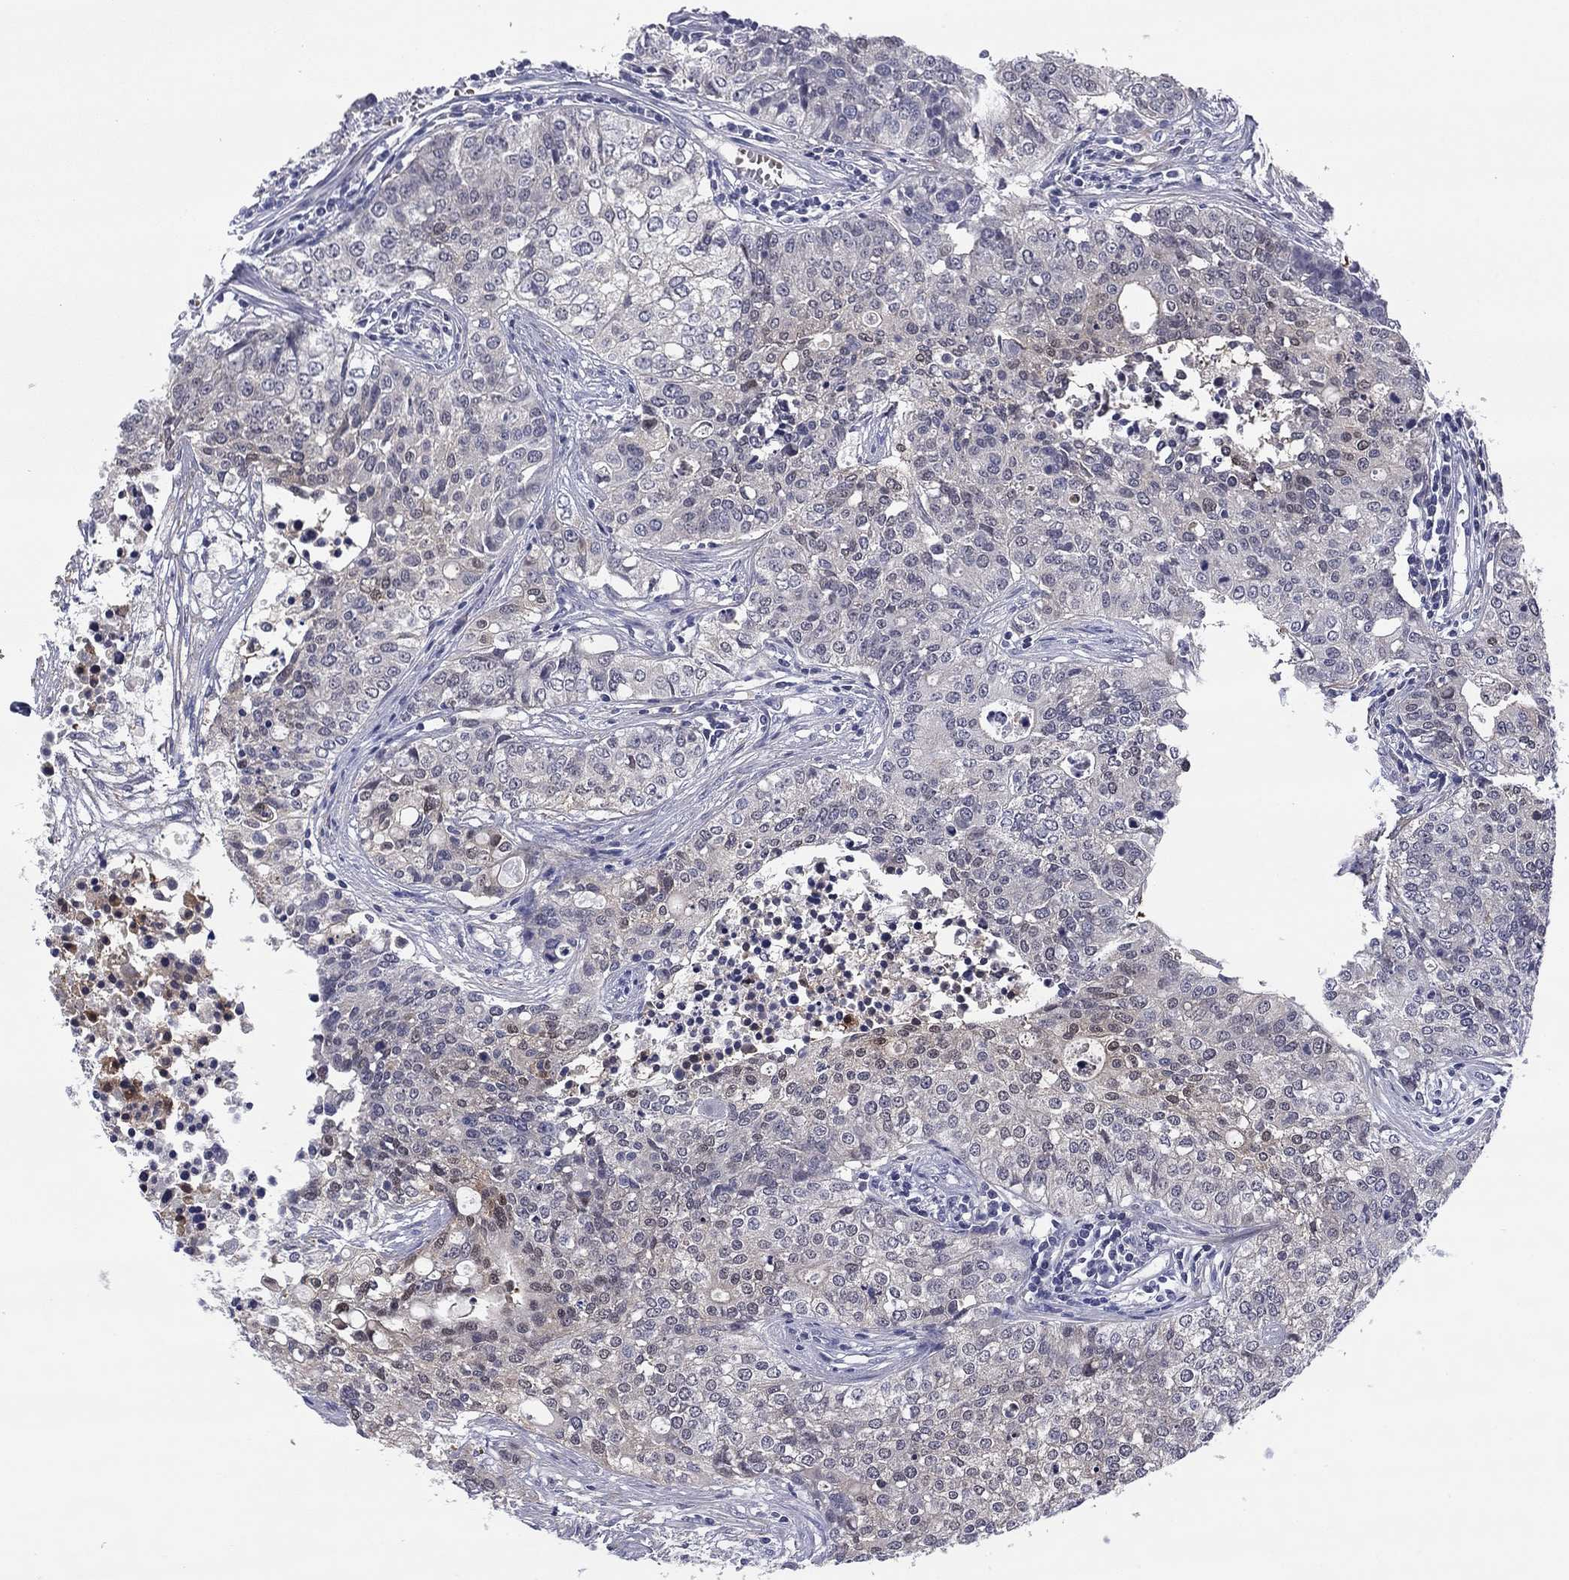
{"staining": {"intensity": "weak", "quantity": "<25%", "location": "nuclear"}, "tissue": "carcinoid", "cell_type": "Tumor cells", "image_type": "cancer", "snomed": [{"axis": "morphology", "description": "Carcinoid, malignant, NOS"}, {"axis": "topography", "description": "Colon"}], "caption": "Protein analysis of carcinoid displays no significant staining in tumor cells.", "gene": "REXO5", "patient": {"sex": "male", "age": 81}}